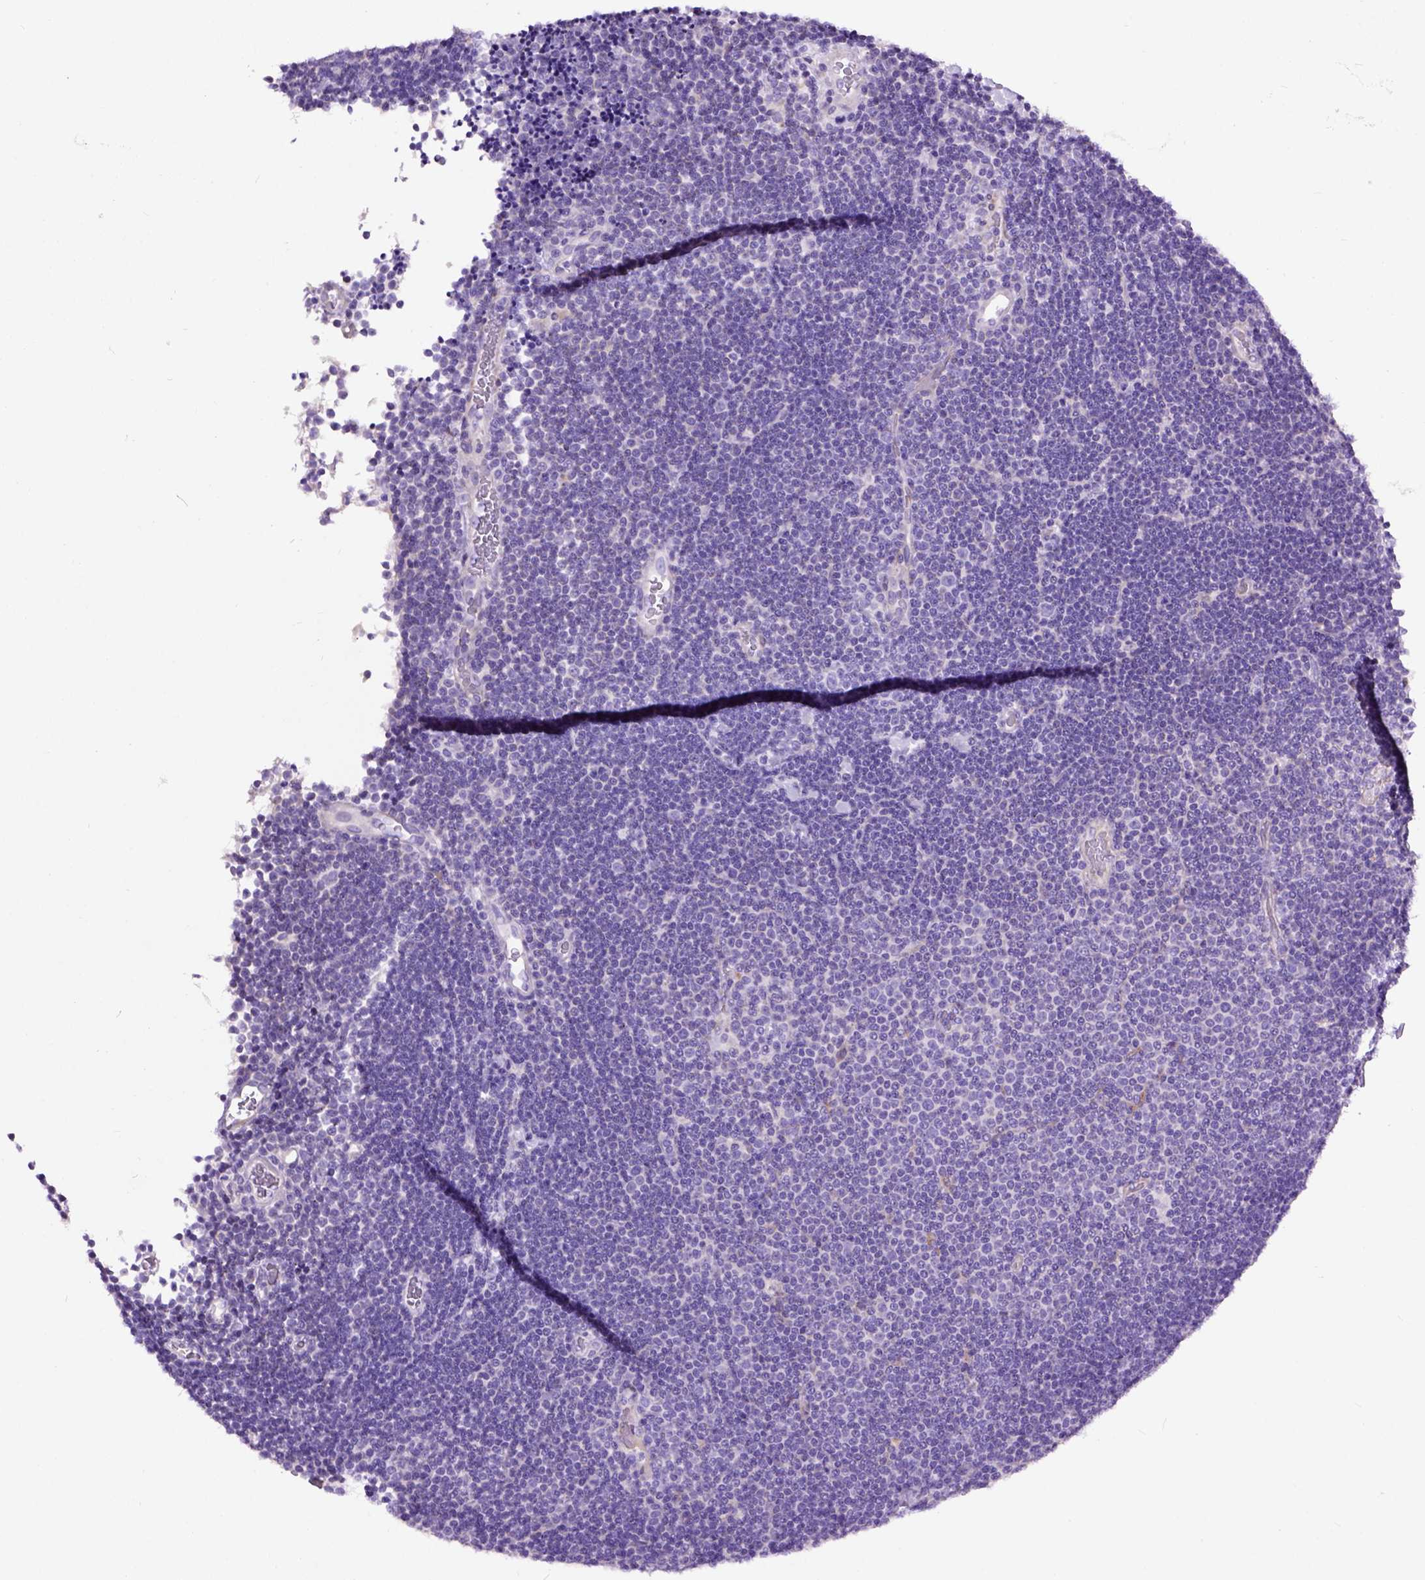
{"staining": {"intensity": "negative", "quantity": "none", "location": "none"}, "tissue": "lymphoma", "cell_type": "Tumor cells", "image_type": "cancer", "snomed": [{"axis": "morphology", "description": "Malignant lymphoma, non-Hodgkin's type, Low grade"}, {"axis": "topography", "description": "Brain"}], "caption": "IHC image of malignant lymphoma, non-Hodgkin's type (low-grade) stained for a protein (brown), which demonstrates no positivity in tumor cells. (Immunohistochemistry (ihc), brightfield microscopy, high magnification).", "gene": "MAPT", "patient": {"sex": "female", "age": 66}}